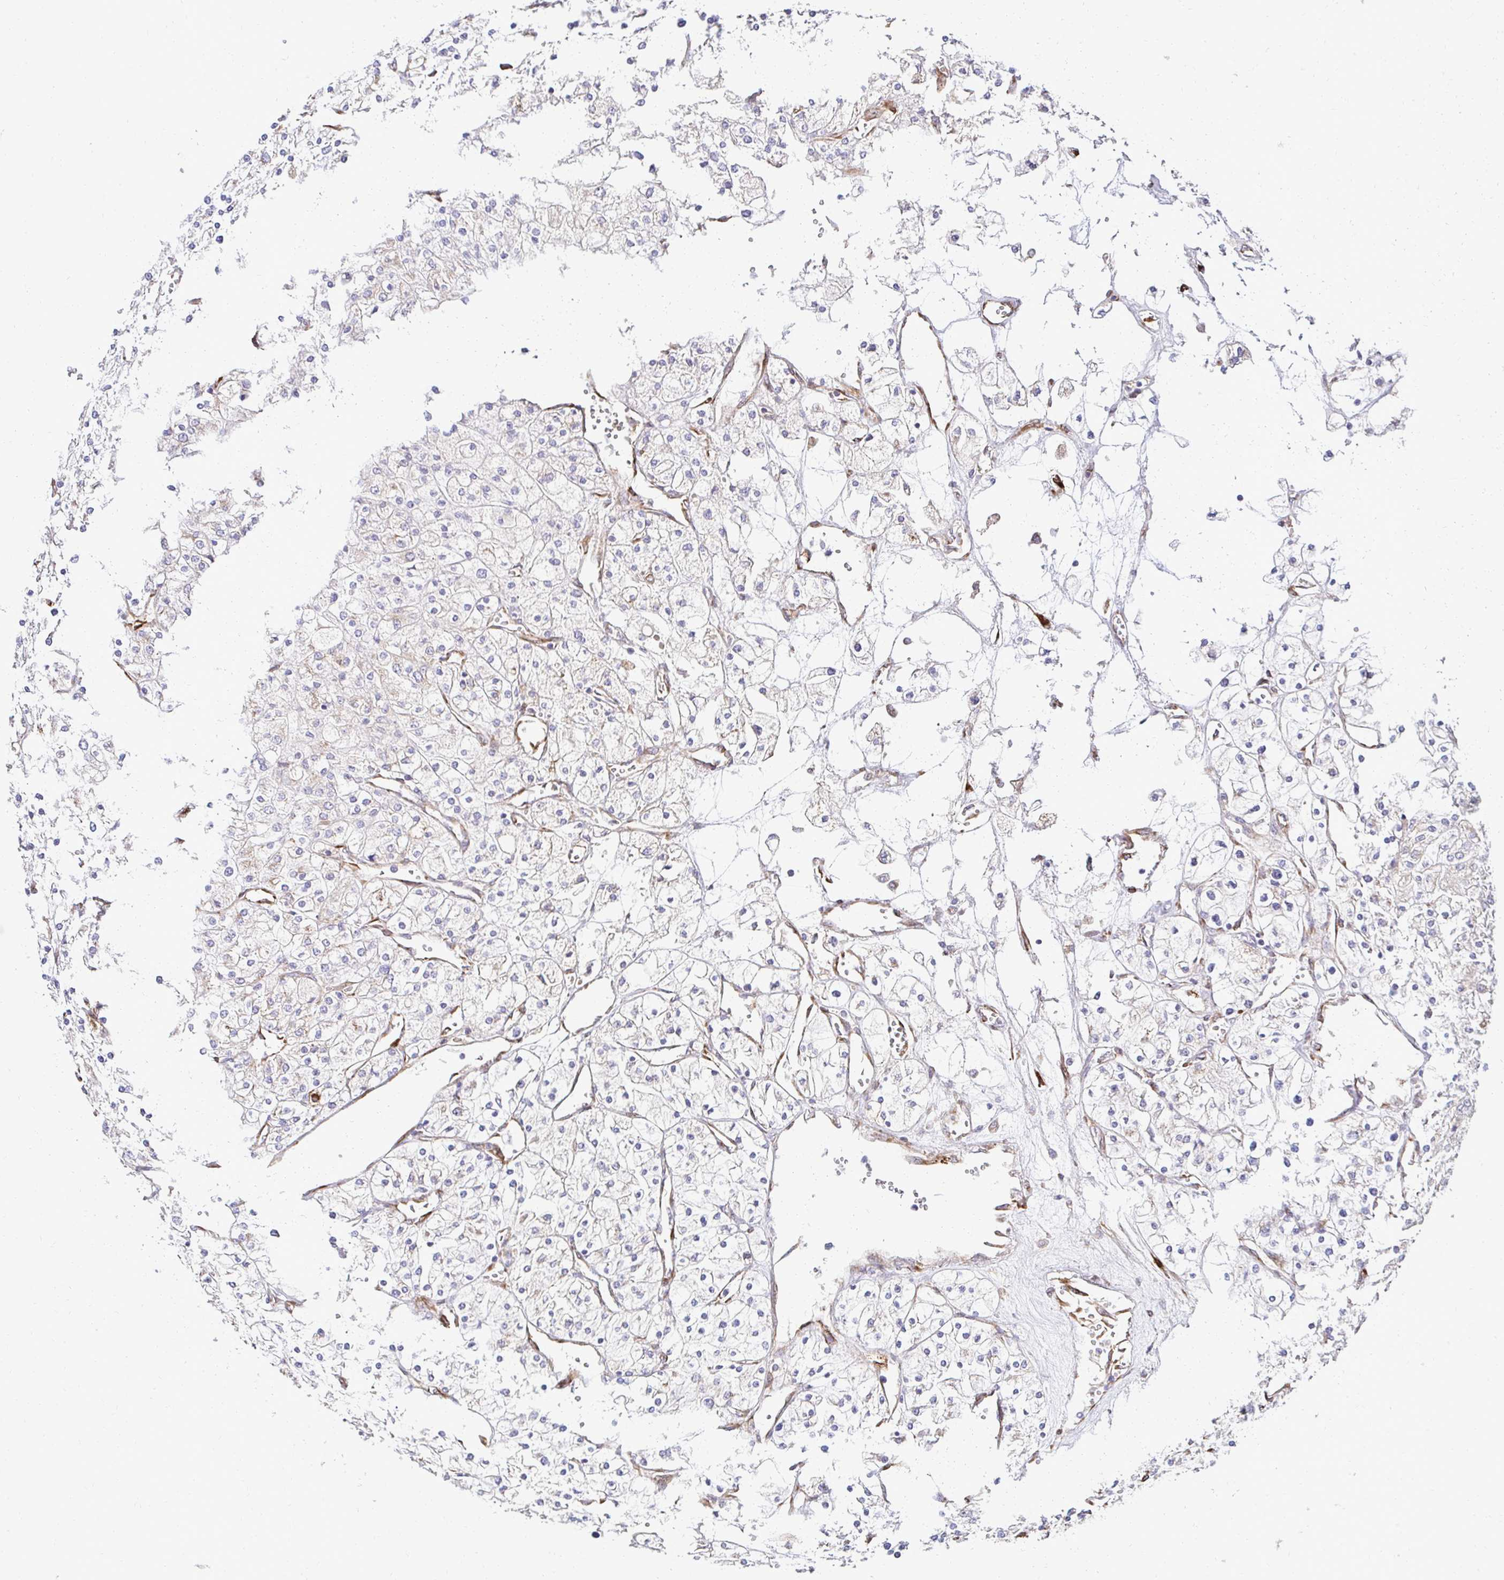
{"staining": {"intensity": "negative", "quantity": "none", "location": "none"}, "tissue": "renal cancer", "cell_type": "Tumor cells", "image_type": "cancer", "snomed": [{"axis": "morphology", "description": "Adenocarcinoma, NOS"}, {"axis": "topography", "description": "Kidney"}], "caption": "Renal cancer was stained to show a protein in brown. There is no significant expression in tumor cells.", "gene": "HPS1", "patient": {"sex": "male", "age": 80}}